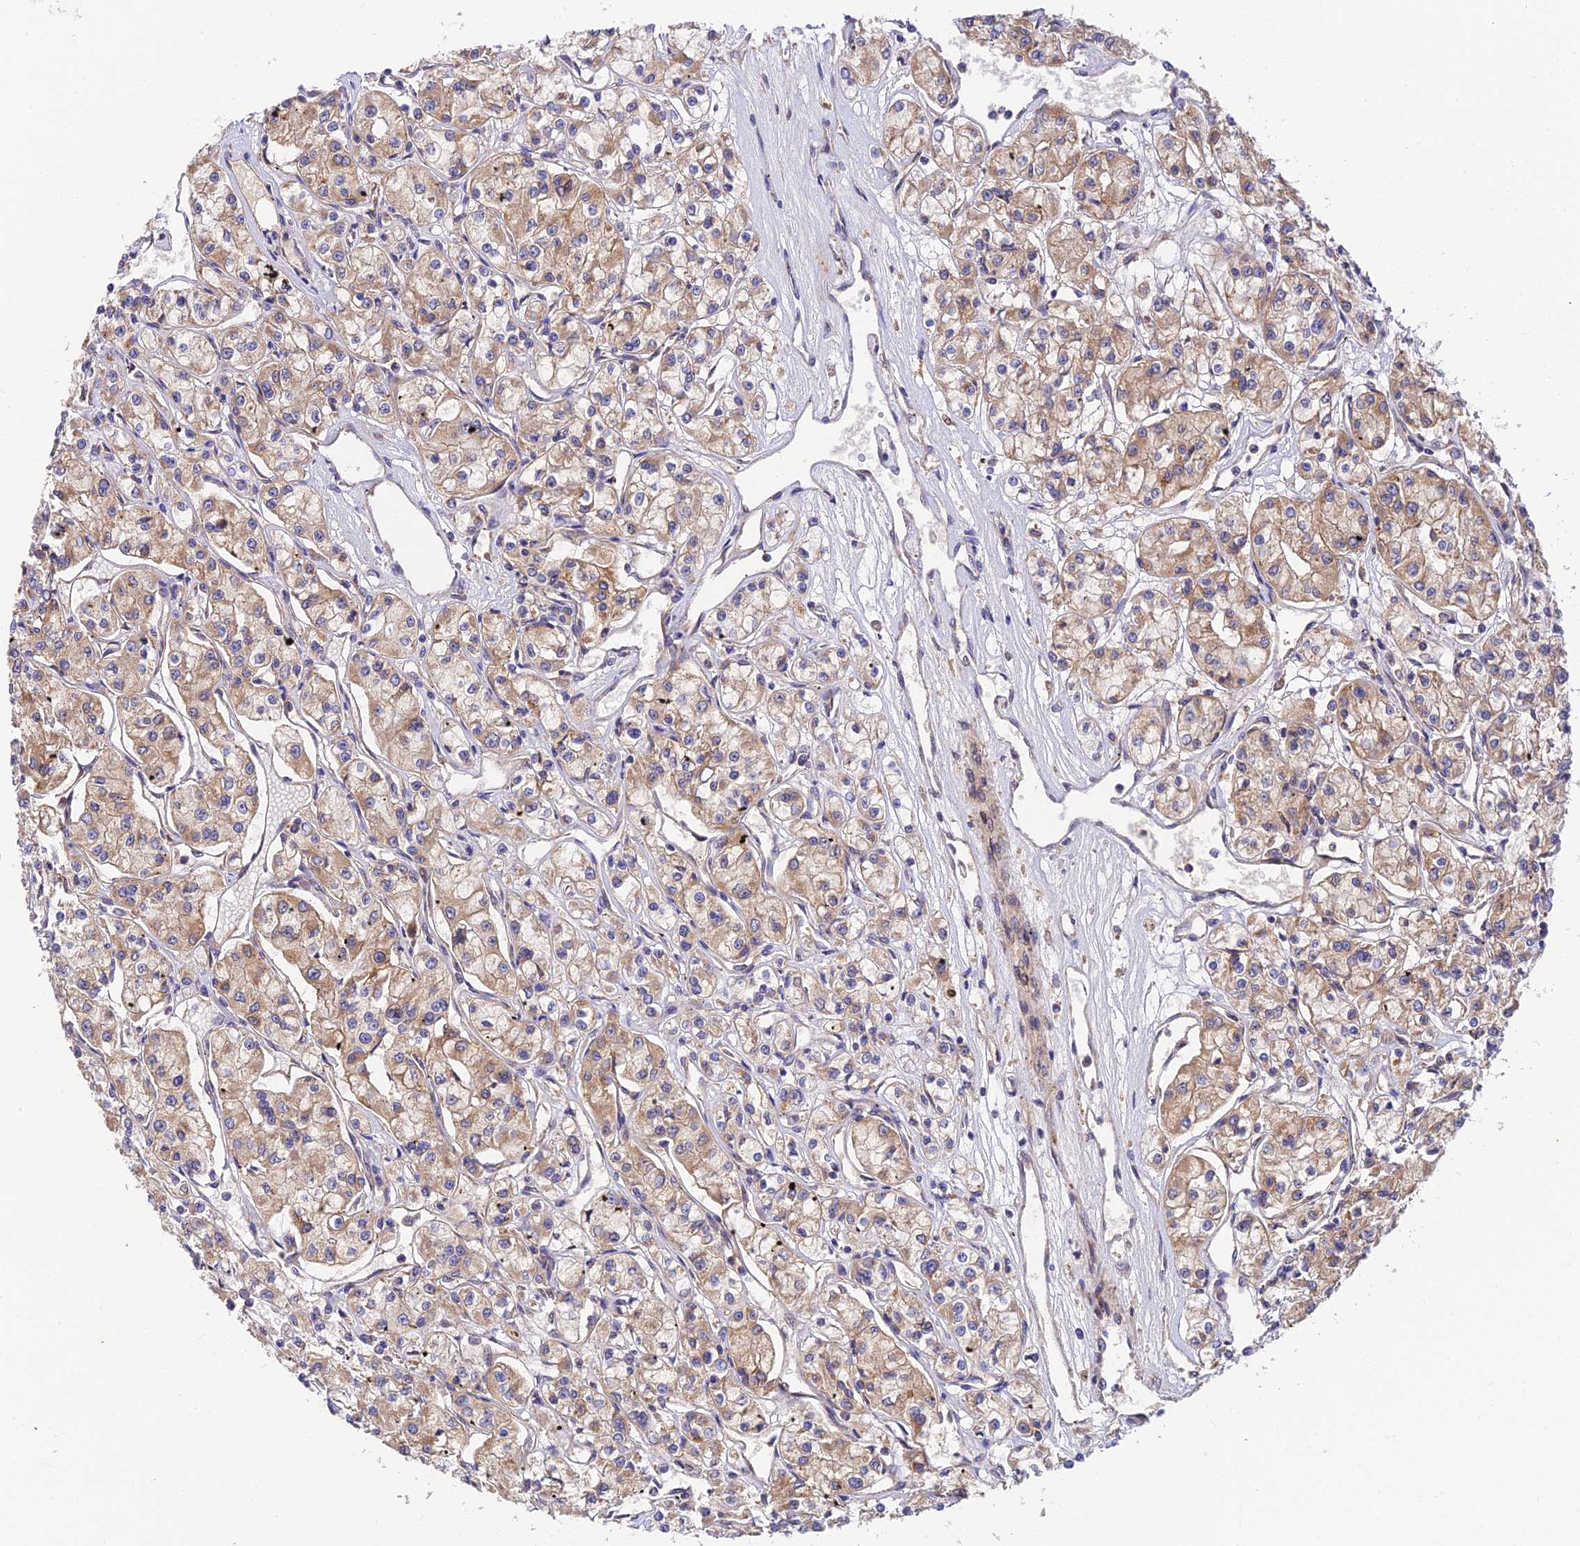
{"staining": {"intensity": "moderate", "quantity": "25%-75%", "location": "cytoplasmic/membranous"}, "tissue": "renal cancer", "cell_type": "Tumor cells", "image_type": "cancer", "snomed": [{"axis": "morphology", "description": "Adenocarcinoma, NOS"}, {"axis": "topography", "description": "Kidney"}], "caption": "Brown immunohistochemical staining in human renal cancer (adenocarcinoma) demonstrates moderate cytoplasmic/membranous staining in approximately 25%-75% of tumor cells.", "gene": "PODNL1", "patient": {"sex": "female", "age": 59}}